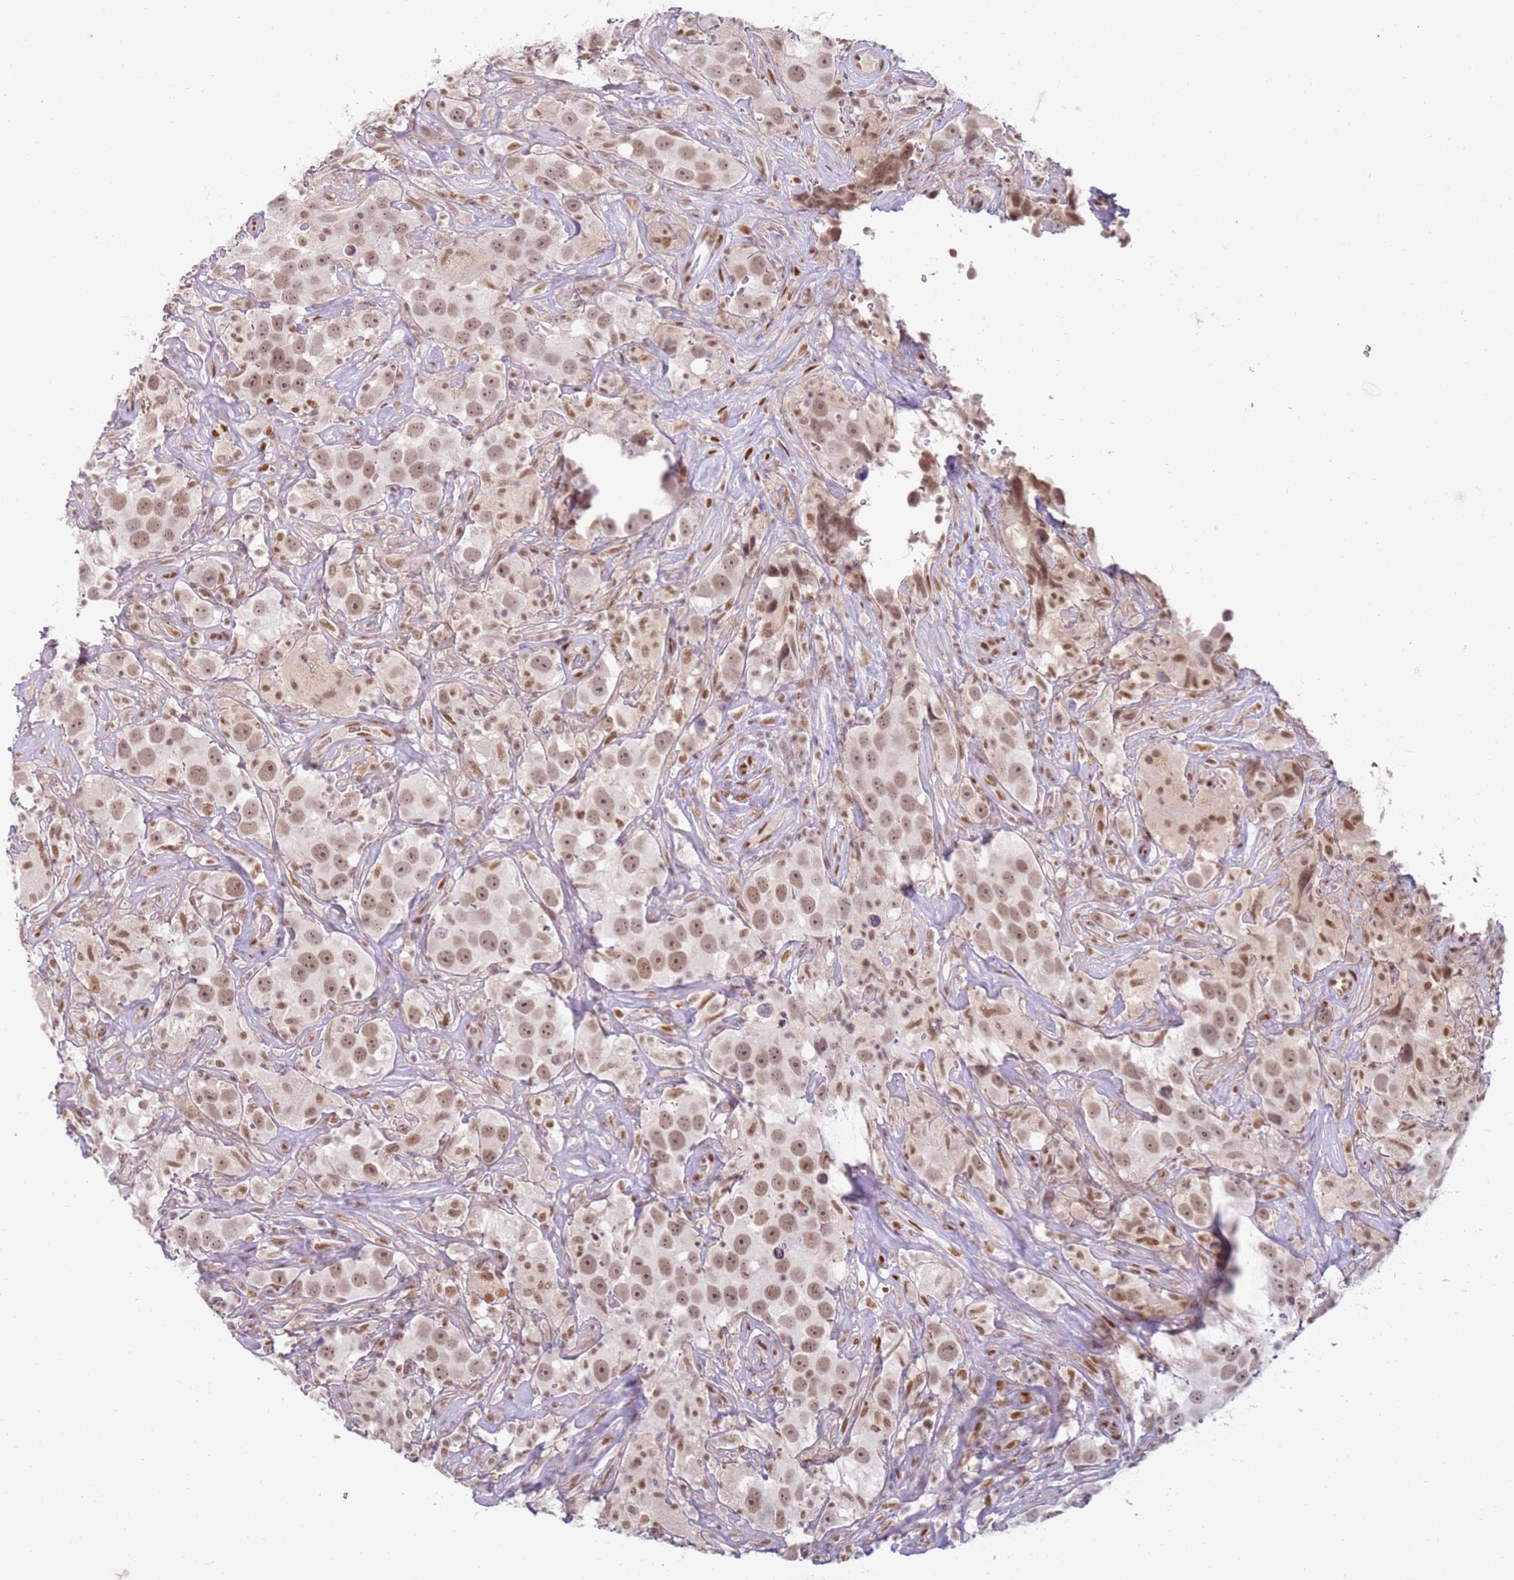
{"staining": {"intensity": "moderate", "quantity": ">75%", "location": "nuclear"}, "tissue": "testis cancer", "cell_type": "Tumor cells", "image_type": "cancer", "snomed": [{"axis": "morphology", "description": "Seminoma, NOS"}, {"axis": "topography", "description": "Testis"}], "caption": "A brown stain shows moderate nuclear expression of a protein in testis seminoma tumor cells. (DAB (3,3'-diaminobenzidine) IHC, brown staining for protein, blue staining for nuclei).", "gene": "PHC2", "patient": {"sex": "male", "age": 49}}